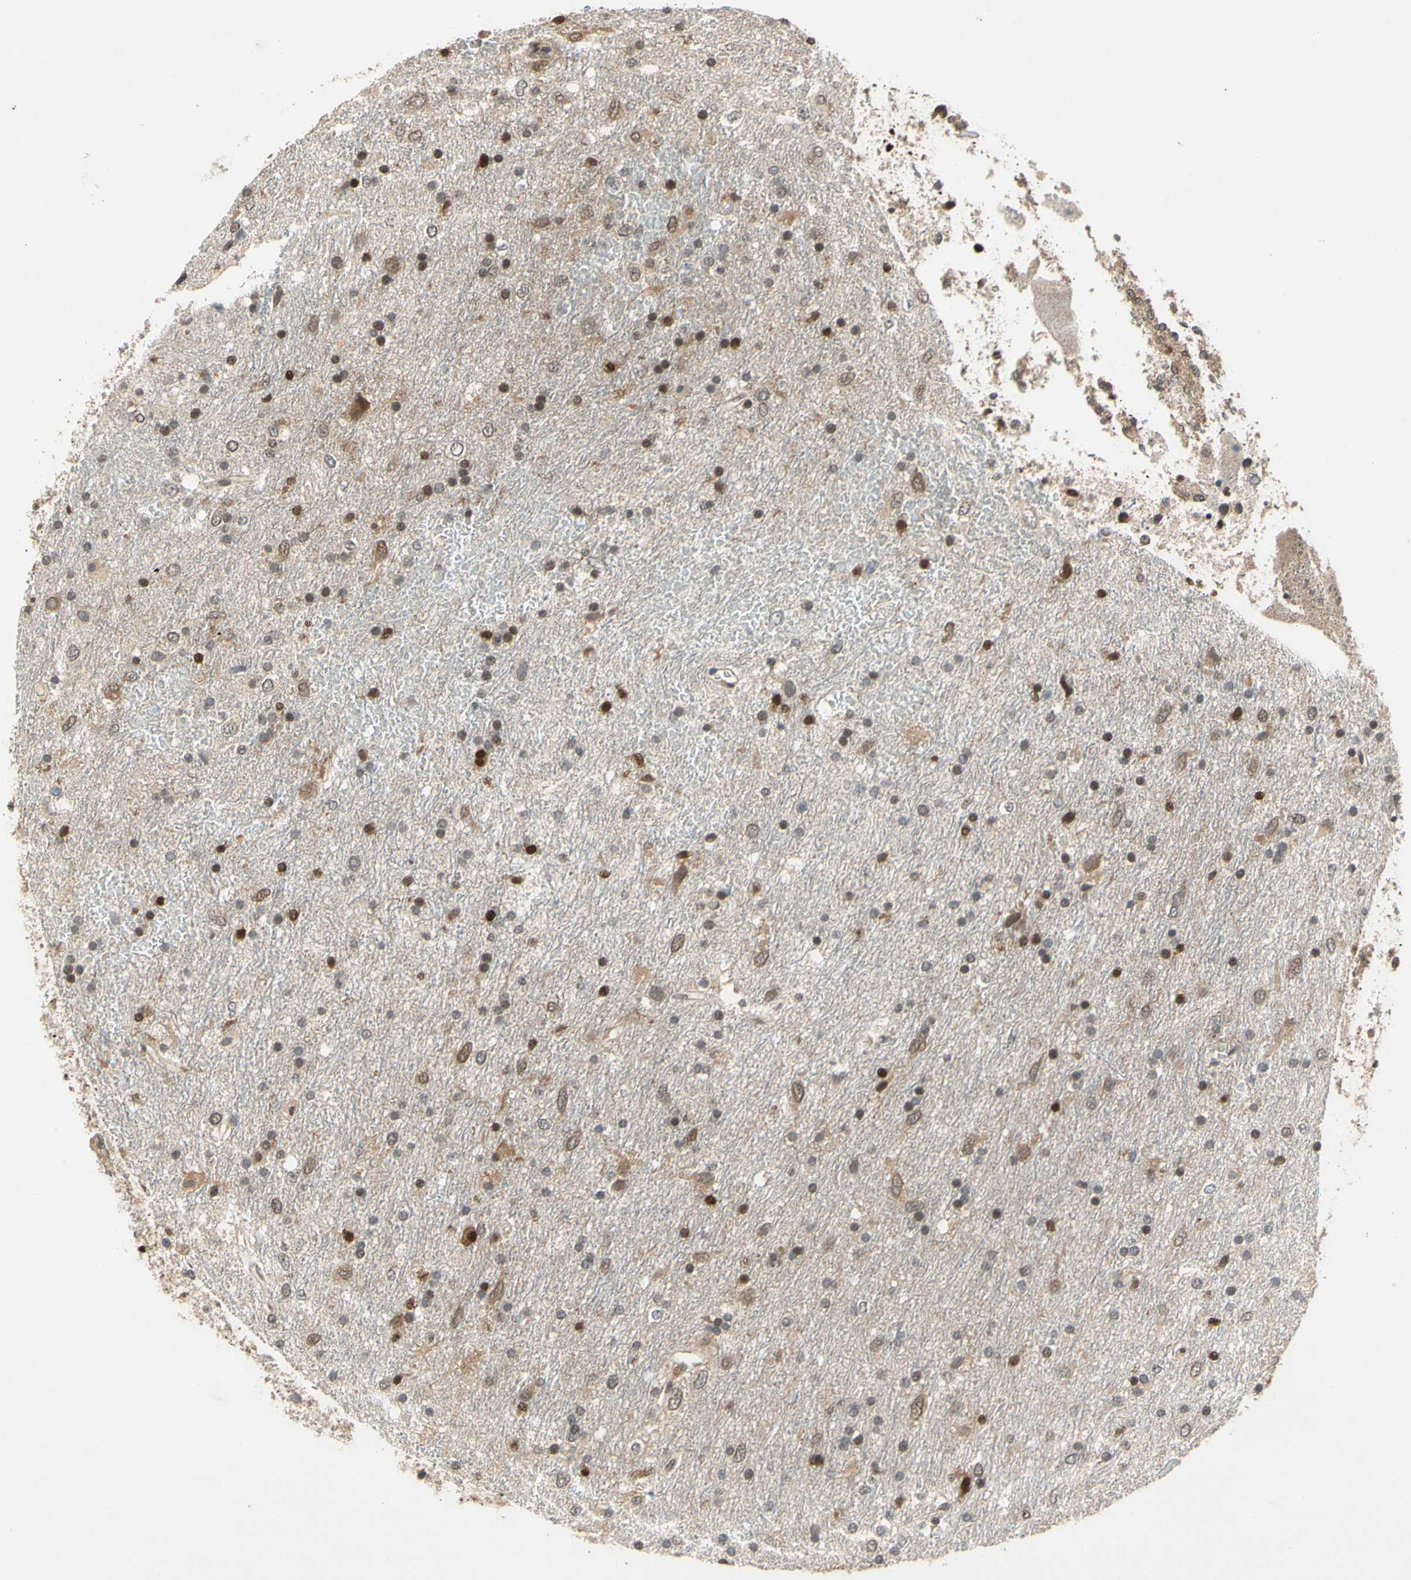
{"staining": {"intensity": "strong", "quantity": "25%-75%", "location": "cytoplasmic/membranous,nuclear"}, "tissue": "glioma", "cell_type": "Tumor cells", "image_type": "cancer", "snomed": [{"axis": "morphology", "description": "Glioma, malignant, Low grade"}, {"axis": "topography", "description": "Brain"}], "caption": "Tumor cells display strong cytoplasmic/membranous and nuclear expression in about 25%-75% of cells in glioma.", "gene": "GSR", "patient": {"sex": "male", "age": 77}}